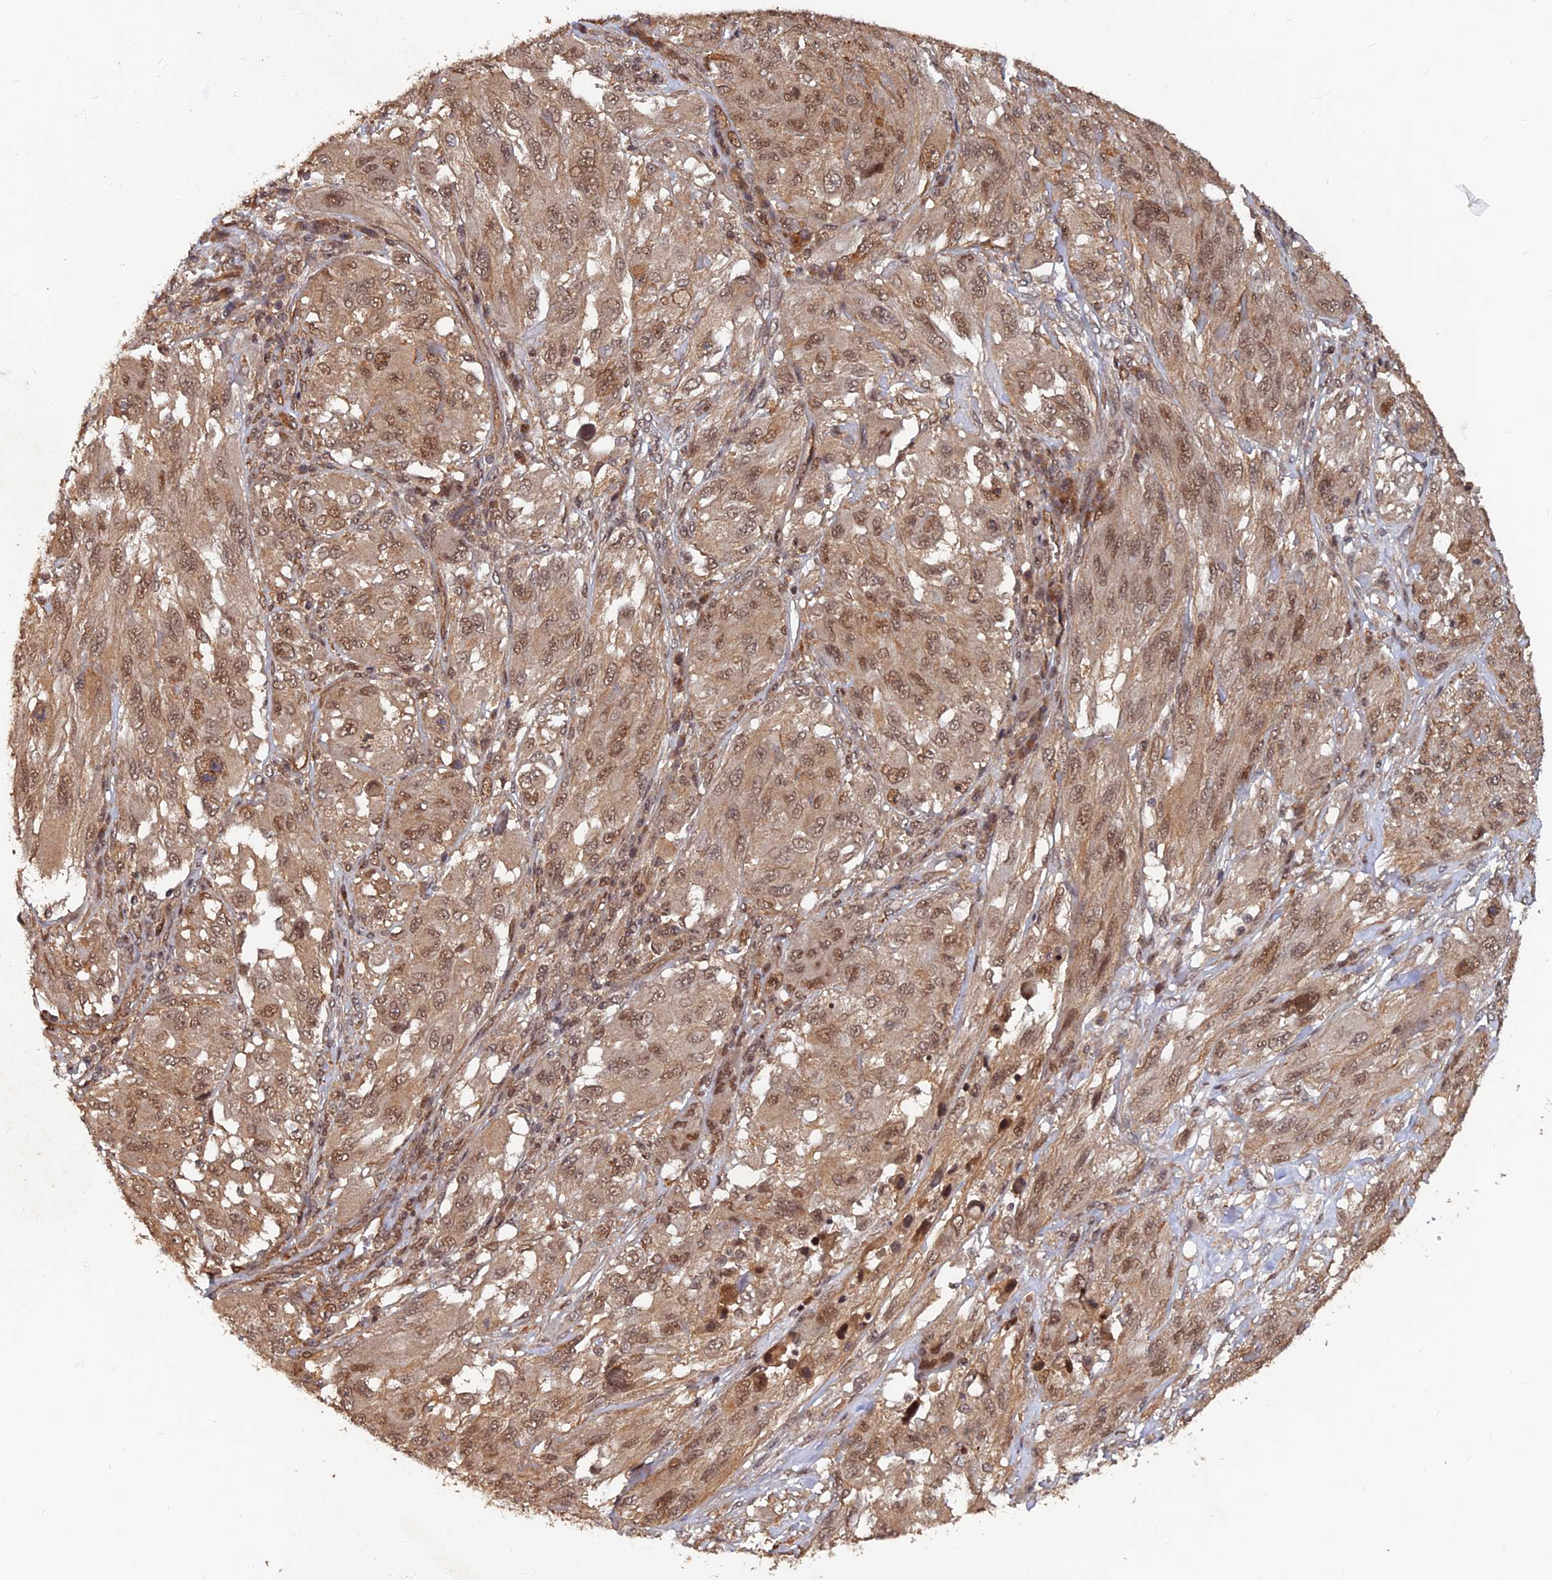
{"staining": {"intensity": "moderate", "quantity": ">75%", "location": "nuclear"}, "tissue": "melanoma", "cell_type": "Tumor cells", "image_type": "cancer", "snomed": [{"axis": "morphology", "description": "Malignant melanoma, NOS"}, {"axis": "topography", "description": "Skin"}], "caption": "Immunohistochemistry (IHC) of human melanoma exhibits medium levels of moderate nuclear staining in about >75% of tumor cells.", "gene": "FAM53C", "patient": {"sex": "female", "age": 91}}